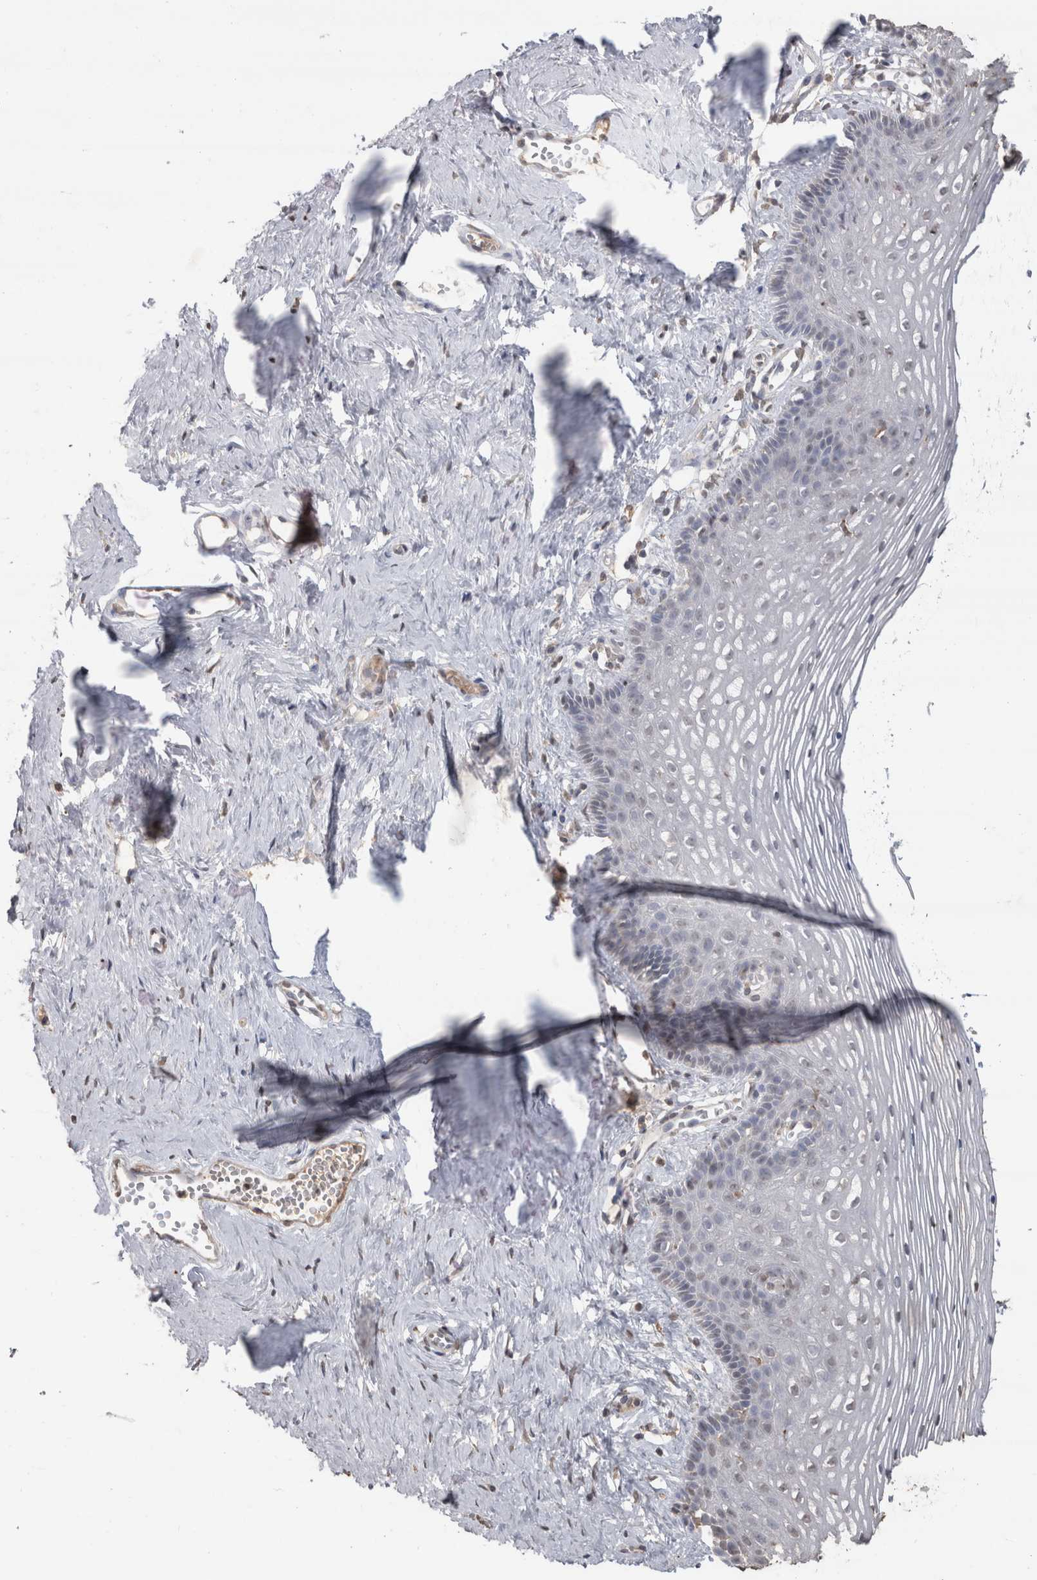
{"staining": {"intensity": "weak", "quantity": "25%-75%", "location": "nuclear"}, "tissue": "vagina", "cell_type": "Squamous epithelial cells", "image_type": "normal", "snomed": [{"axis": "morphology", "description": "Normal tissue, NOS"}, {"axis": "topography", "description": "Vagina"}], "caption": "IHC (DAB) staining of benign vagina exhibits weak nuclear protein expression in approximately 25%-75% of squamous epithelial cells. The staining is performed using DAB brown chromogen to label protein expression. The nuclei are counter-stained blue using hematoxylin.", "gene": "CRELD2", "patient": {"sex": "female", "age": 32}}